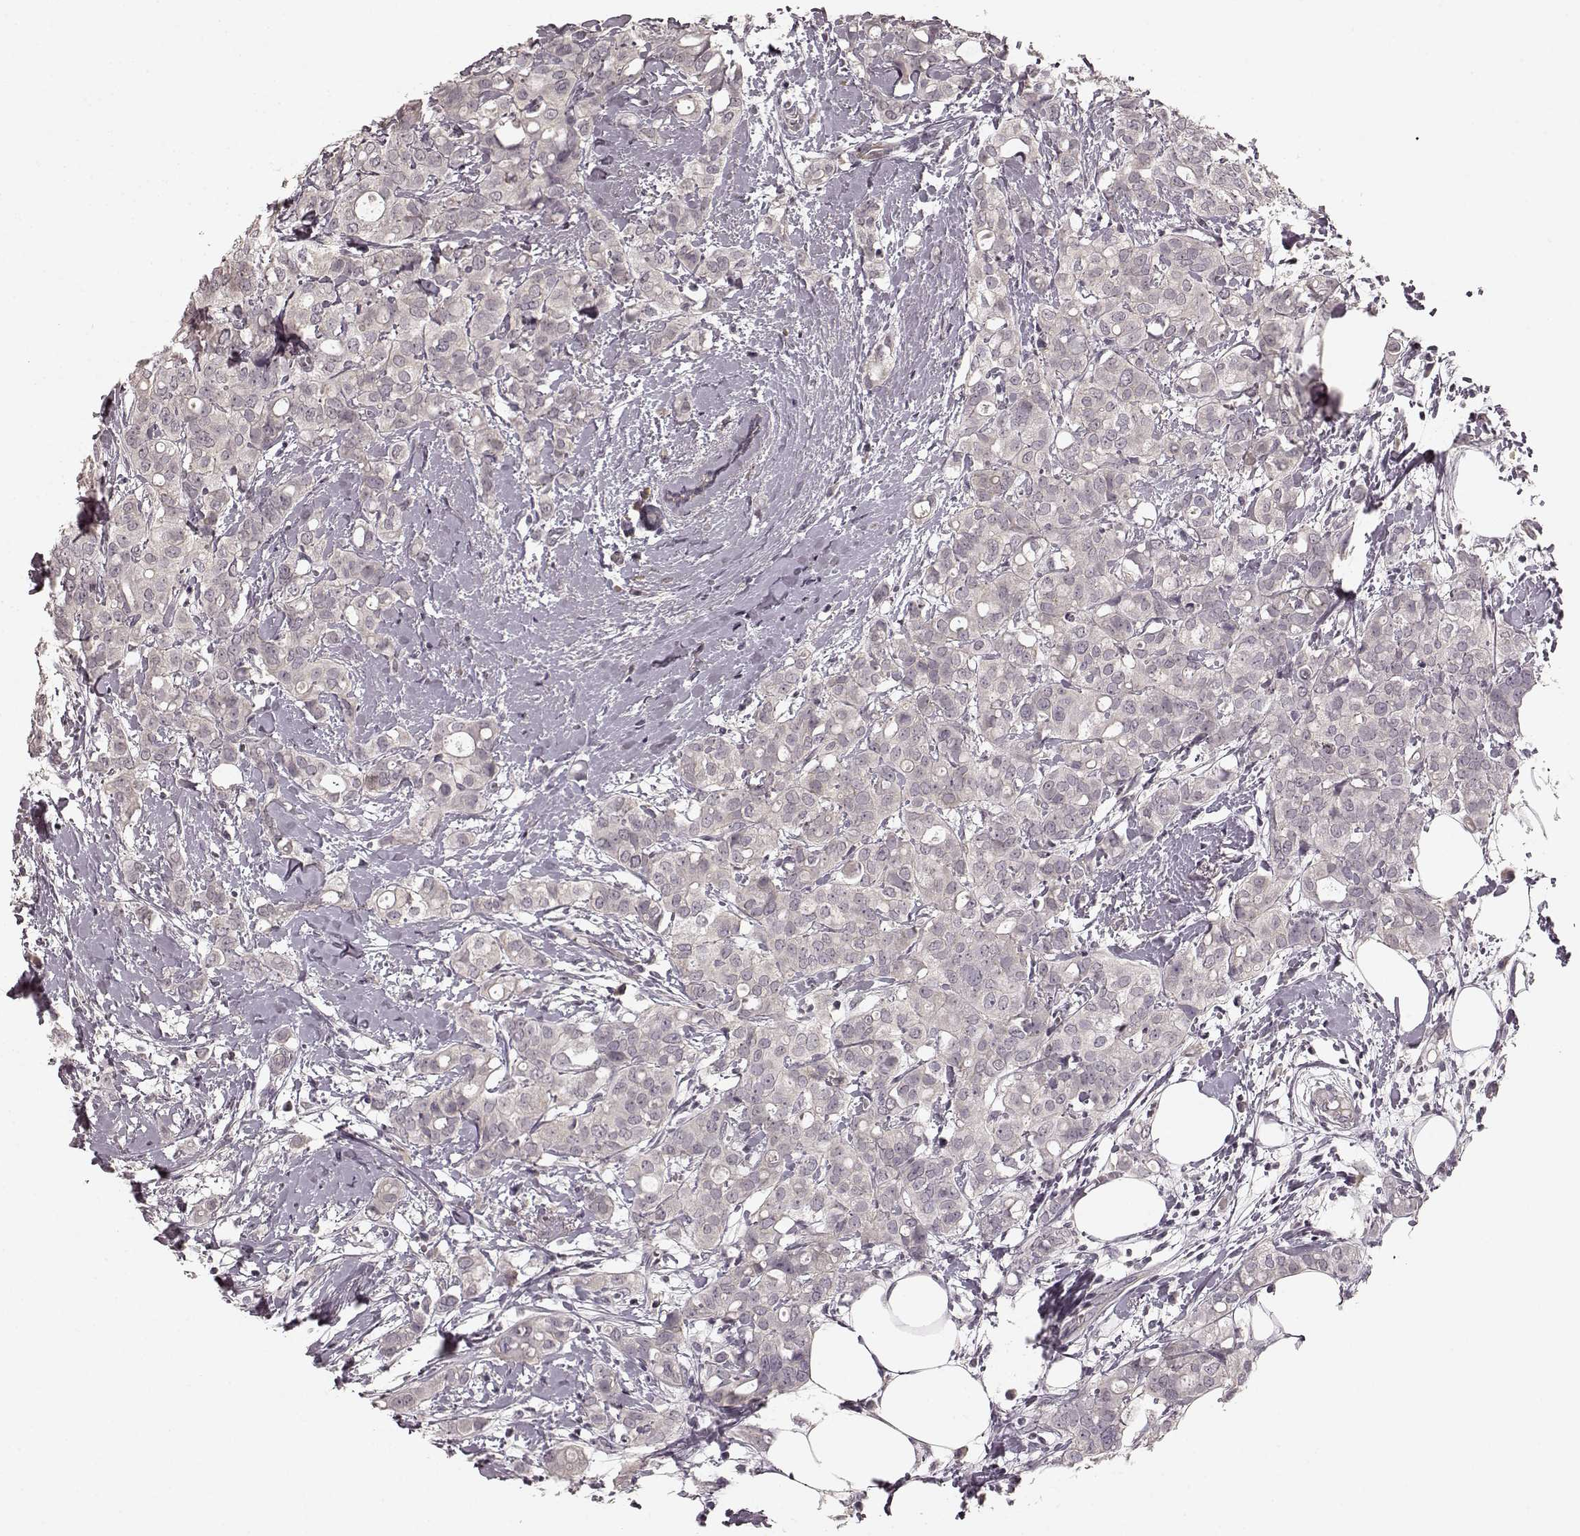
{"staining": {"intensity": "negative", "quantity": "none", "location": "none"}, "tissue": "breast cancer", "cell_type": "Tumor cells", "image_type": "cancer", "snomed": [{"axis": "morphology", "description": "Duct carcinoma"}, {"axis": "topography", "description": "Breast"}], "caption": "Immunohistochemical staining of human breast cancer (invasive ductal carcinoma) demonstrates no significant staining in tumor cells.", "gene": "PRKCE", "patient": {"sex": "female", "age": 40}}